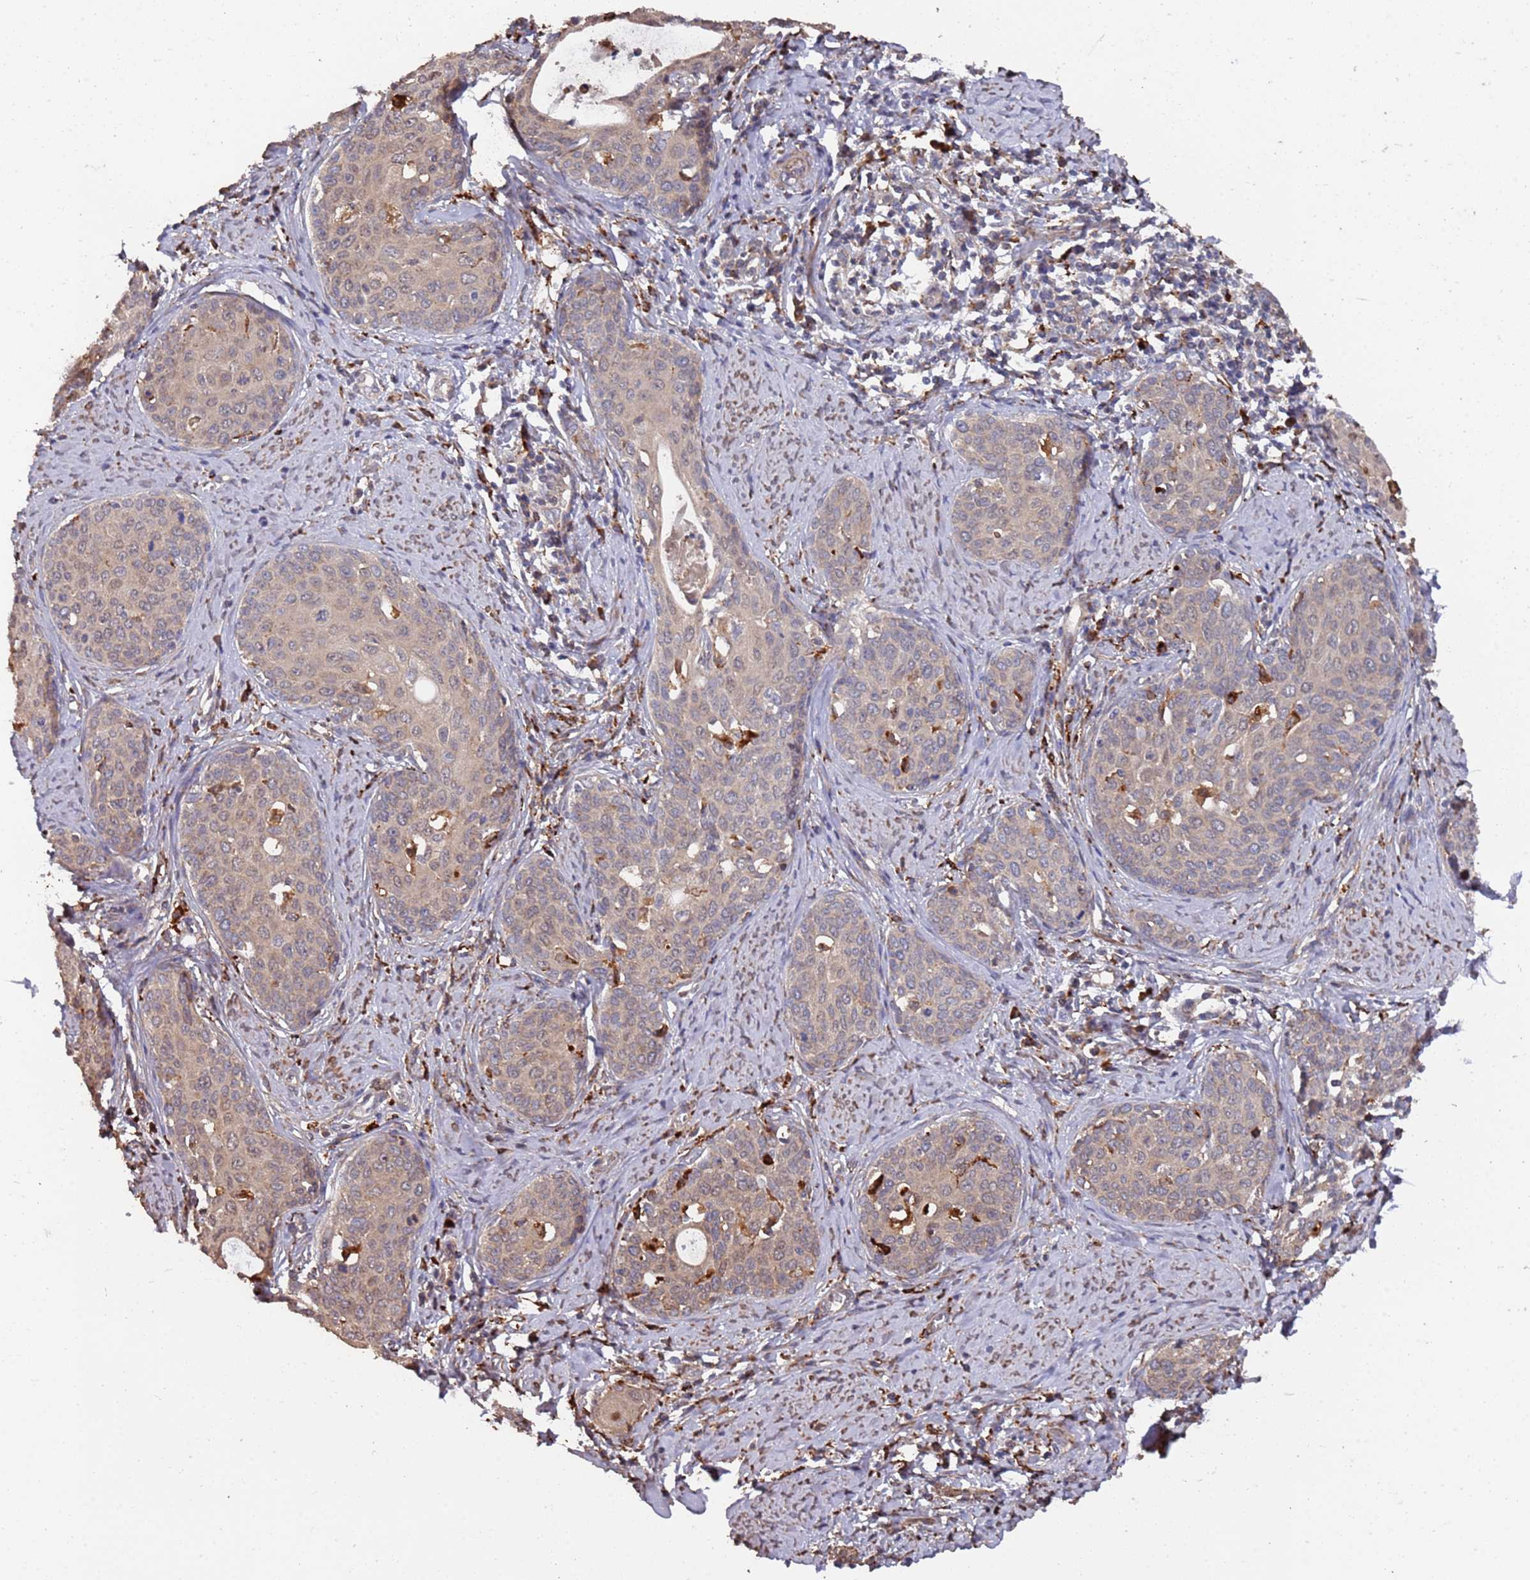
{"staining": {"intensity": "moderate", "quantity": "25%-75%", "location": "cytoplasmic/membranous"}, "tissue": "cervical cancer", "cell_type": "Tumor cells", "image_type": "cancer", "snomed": [{"axis": "morphology", "description": "Squamous cell carcinoma, NOS"}, {"axis": "topography", "description": "Cervix"}], "caption": "Cervical cancer was stained to show a protein in brown. There is medium levels of moderate cytoplasmic/membranous staining in about 25%-75% of tumor cells.", "gene": "LACC1", "patient": {"sex": "female", "age": 52}}